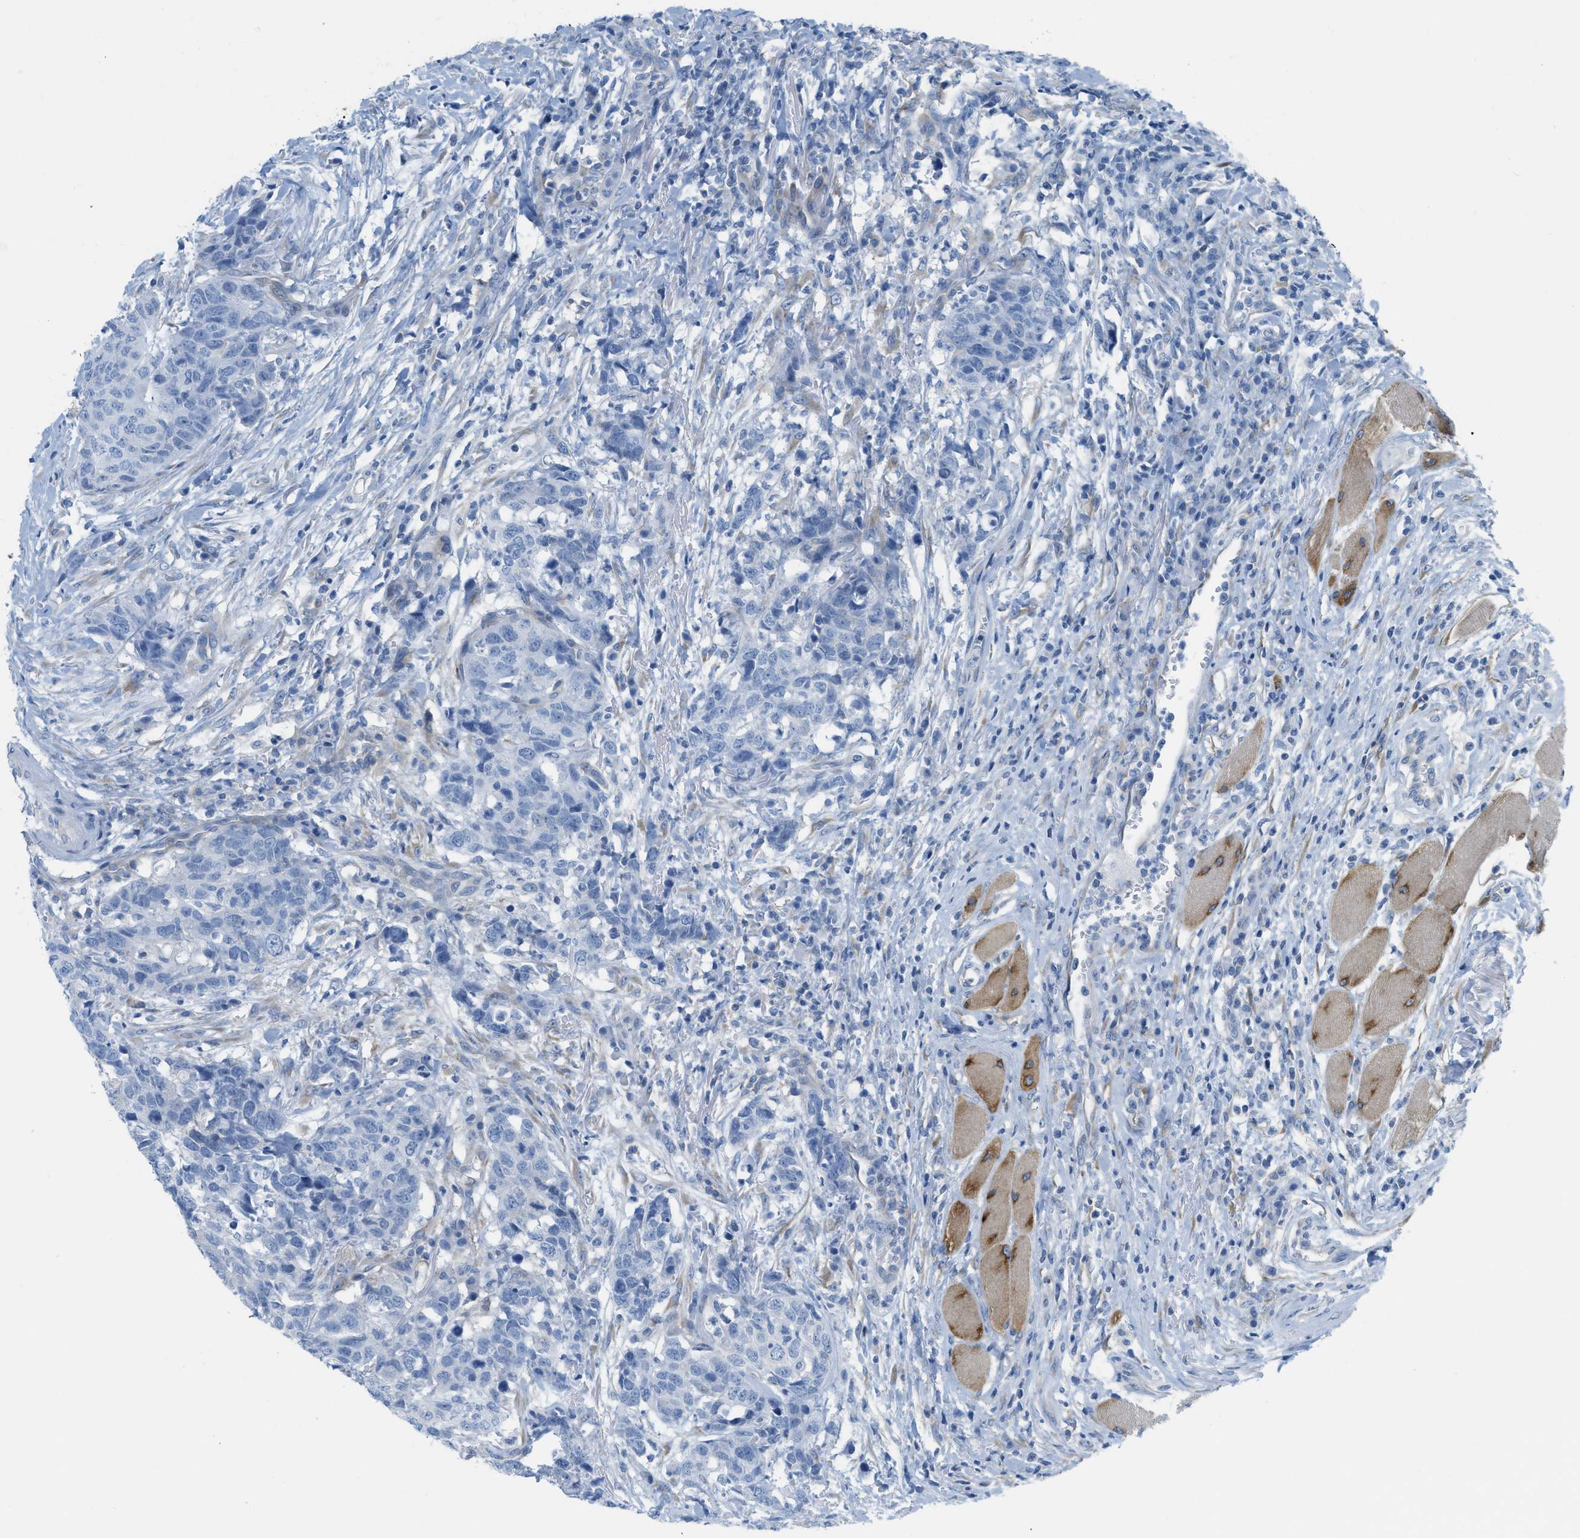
{"staining": {"intensity": "negative", "quantity": "none", "location": "none"}, "tissue": "head and neck cancer", "cell_type": "Tumor cells", "image_type": "cancer", "snomed": [{"axis": "morphology", "description": "Squamous cell carcinoma, NOS"}, {"axis": "topography", "description": "Head-Neck"}], "caption": "There is no significant staining in tumor cells of head and neck squamous cell carcinoma.", "gene": "ASGR1", "patient": {"sex": "male", "age": 66}}